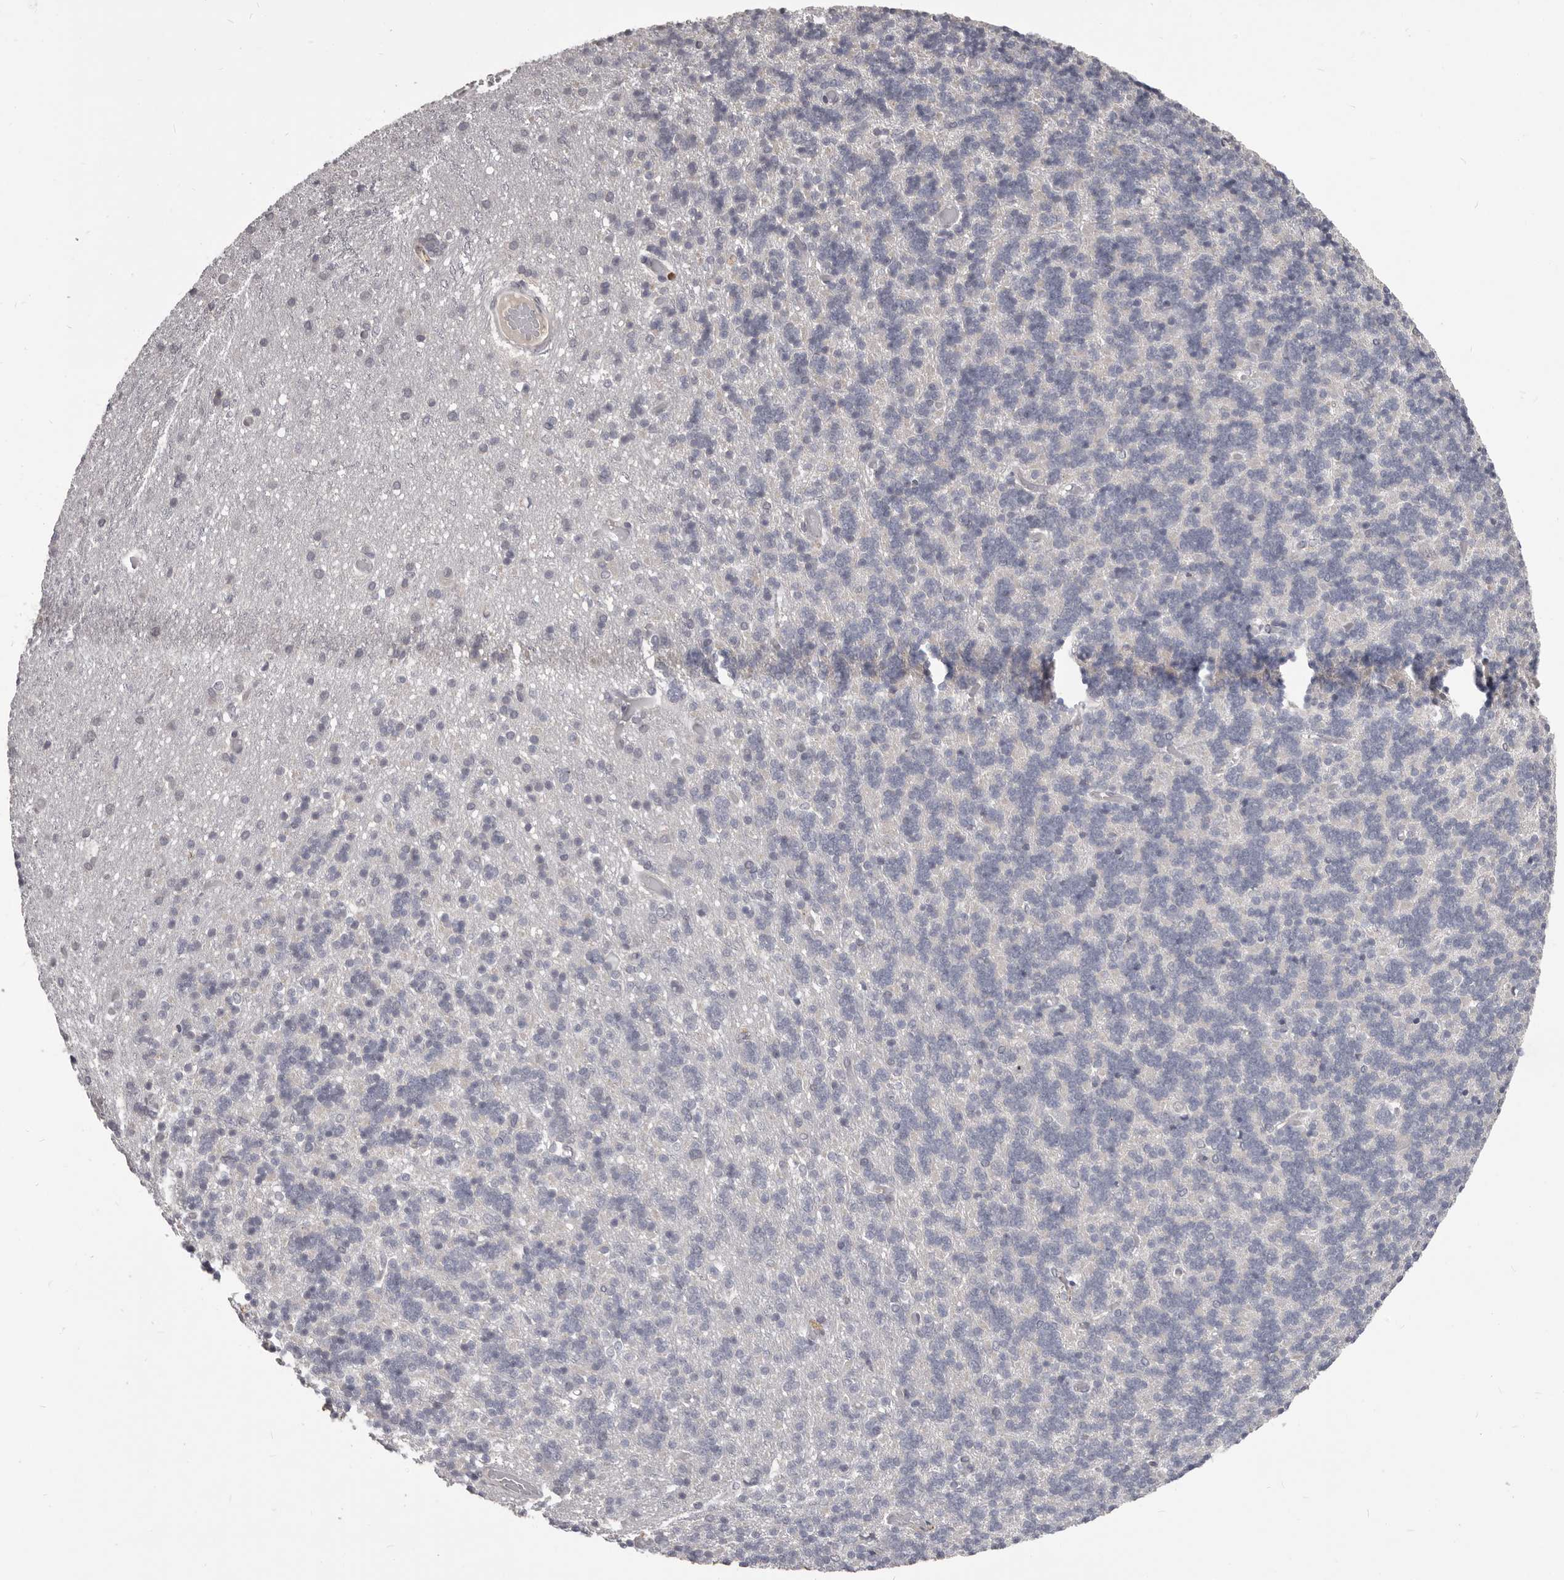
{"staining": {"intensity": "negative", "quantity": "none", "location": "none"}, "tissue": "cerebellum", "cell_type": "Cells in granular layer", "image_type": "normal", "snomed": [{"axis": "morphology", "description": "Normal tissue, NOS"}, {"axis": "topography", "description": "Cerebellum"}], "caption": "The image displays no significant positivity in cells in granular layer of cerebellum. (DAB (3,3'-diaminobenzidine) immunohistochemistry visualized using brightfield microscopy, high magnification).", "gene": "GPR157", "patient": {"sex": "male", "age": 37}}